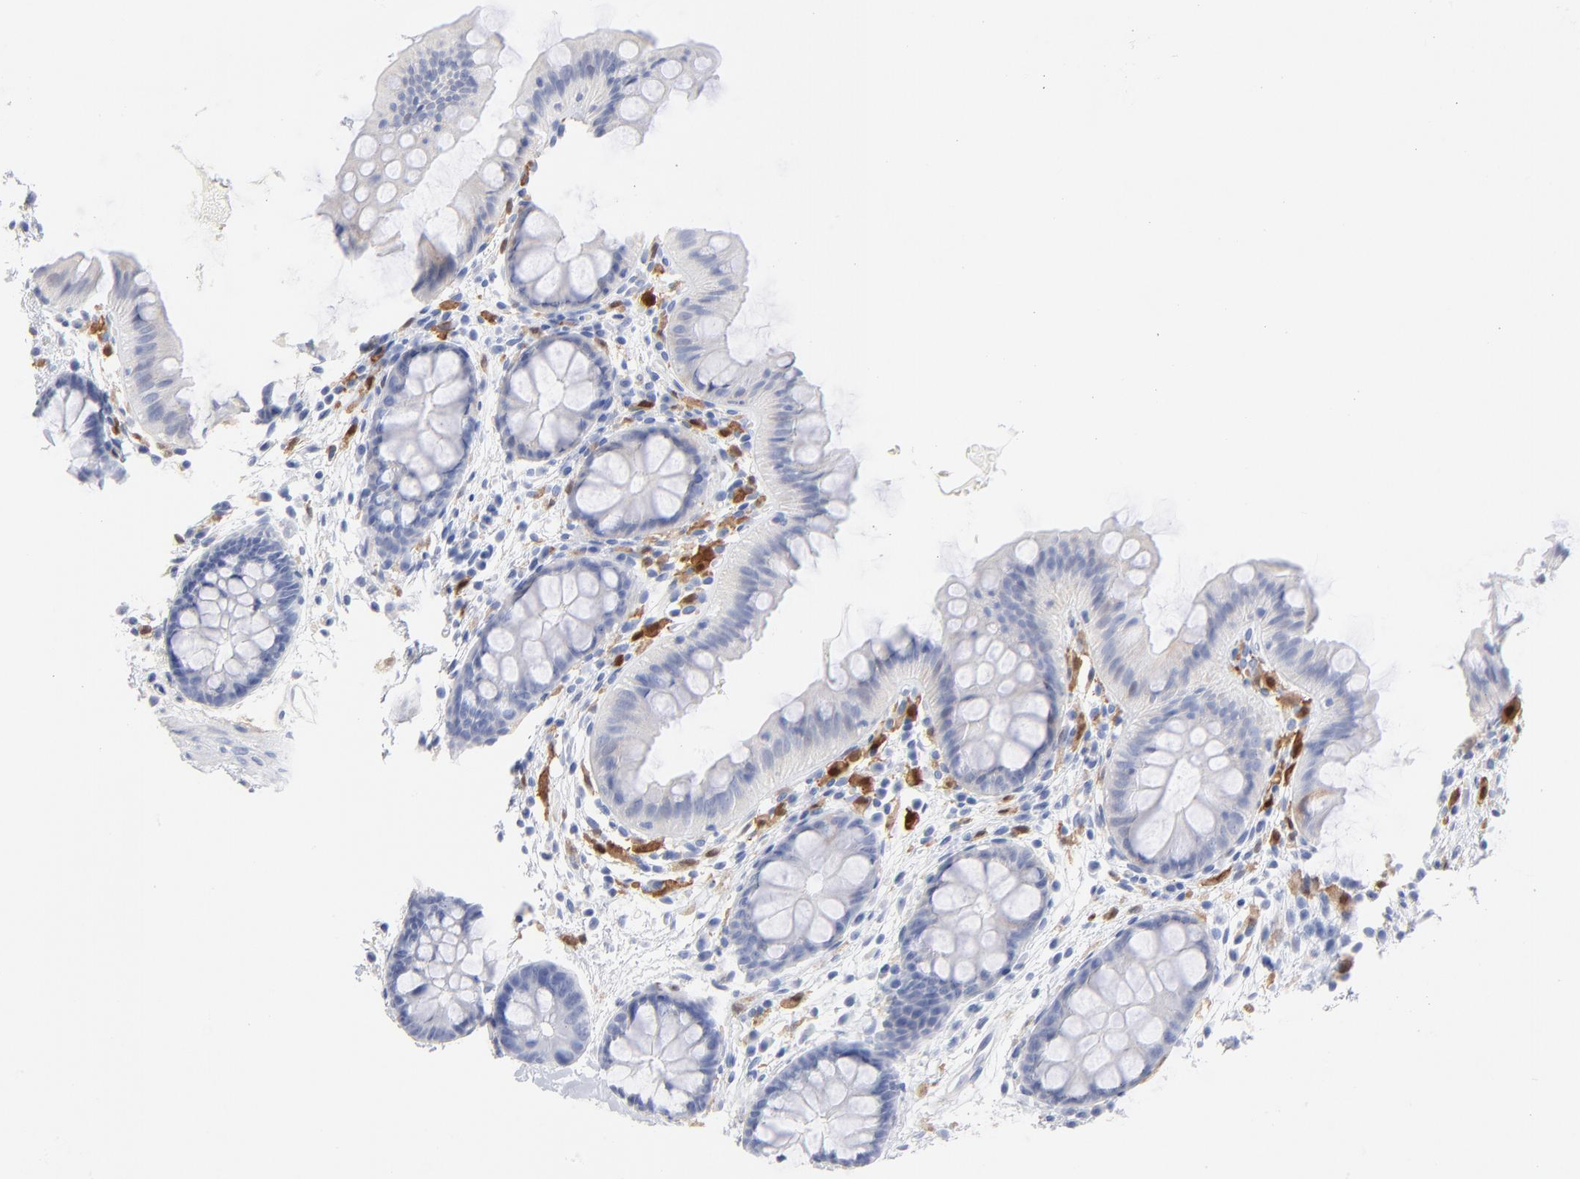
{"staining": {"intensity": "negative", "quantity": "none", "location": "none"}, "tissue": "colon", "cell_type": "Glandular cells", "image_type": "normal", "snomed": [{"axis": "morphology", "description": "Normal tissue, NOS"}, {"axis": "topography", "description": "Smooth muscle"}, {"axis": "topography", "description": "Colon"}], "caption": "IHC micrograph of unremarkable colon: colon stained with DAB exhibits no significant protein expression in glandular cells.", "gene": "IFIT2", "patient": {"sex": "male", "age": 67}}